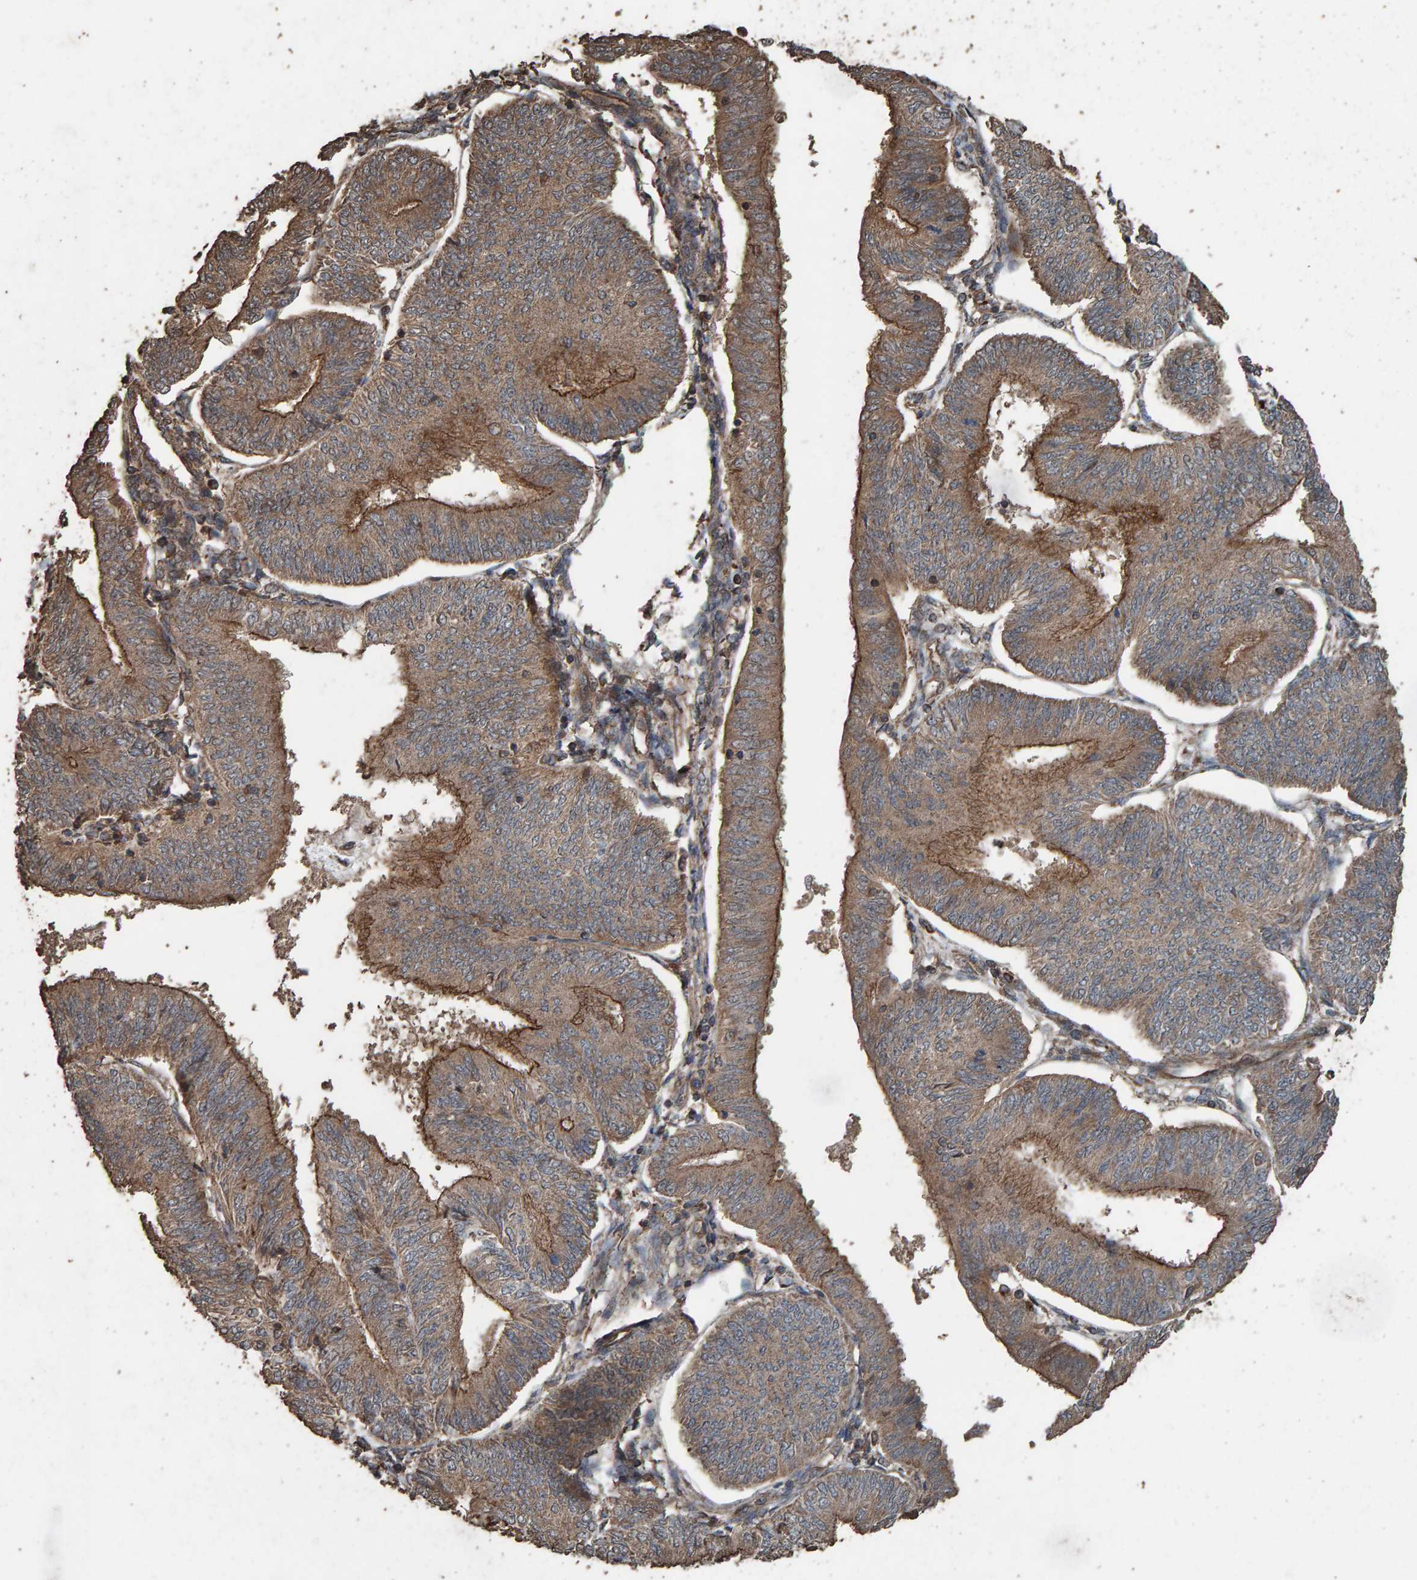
{"staining": {"intensity": "moderate", "quantity": ">75%", "location": "cytoplasmic/membranous"}, "tissue": "endometrial cancer", "cell_type": "Tumor cells", "image_type": "cancer", "snomed": [{"axis": "morphology", "description": "Adenocarcinoma, NOS"}, {"axis": "topography", "description": "Endometrium"}], "caption": "Immunohistochemical staining of human endometrial cancer (adenocarcinoma) shows moderate cytoplasmic/membranous protein expression in about >75% of tumor cells. (IHC, brightfield microscopy, high magnification).", "gene": "DUS1L", "patient": {"sex": "female", "age": 58}}